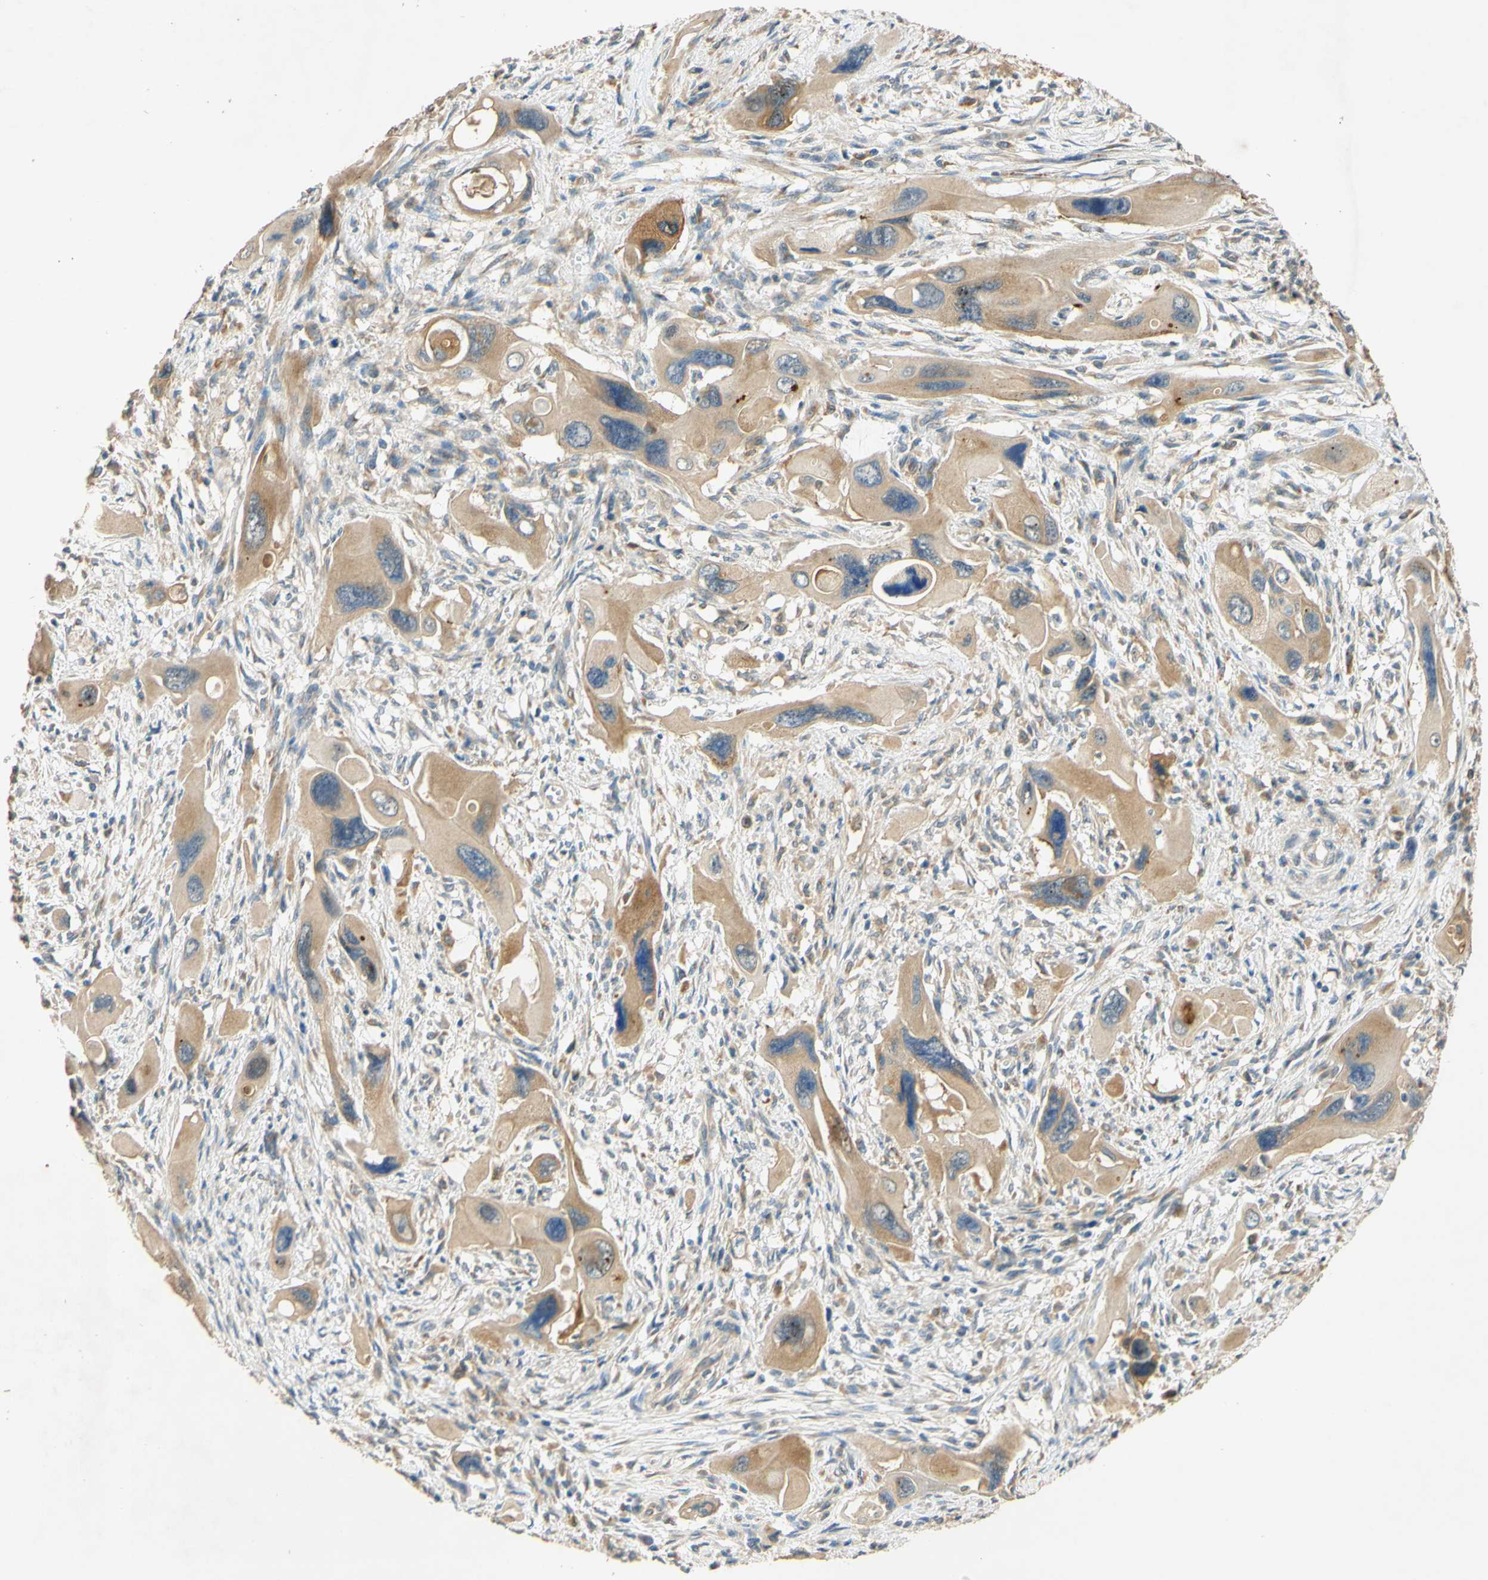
{"staining": {"intensity": "moderate", "quantity": ">75%", "location": "cytoplasmic/membranous"}, "tissue": "pancreatic cancer", "cell_type": "Tumor cells", "image_type": "cancer", "snomed": [{"axis": "morphology", "description": "Adenocarcinoma, NOS"}, {"axis": "topography", "description": "Pancreas"}], "caption": "DAB immunohistochemical staining of pancreatic cancer (adenocarcinoma) shows moderate cytoplasmic/membranous protein positivity in approximately >75% of tumor cells.", "gene": "ENTREP2", "patient": {"sex": "male", "age": 73}}